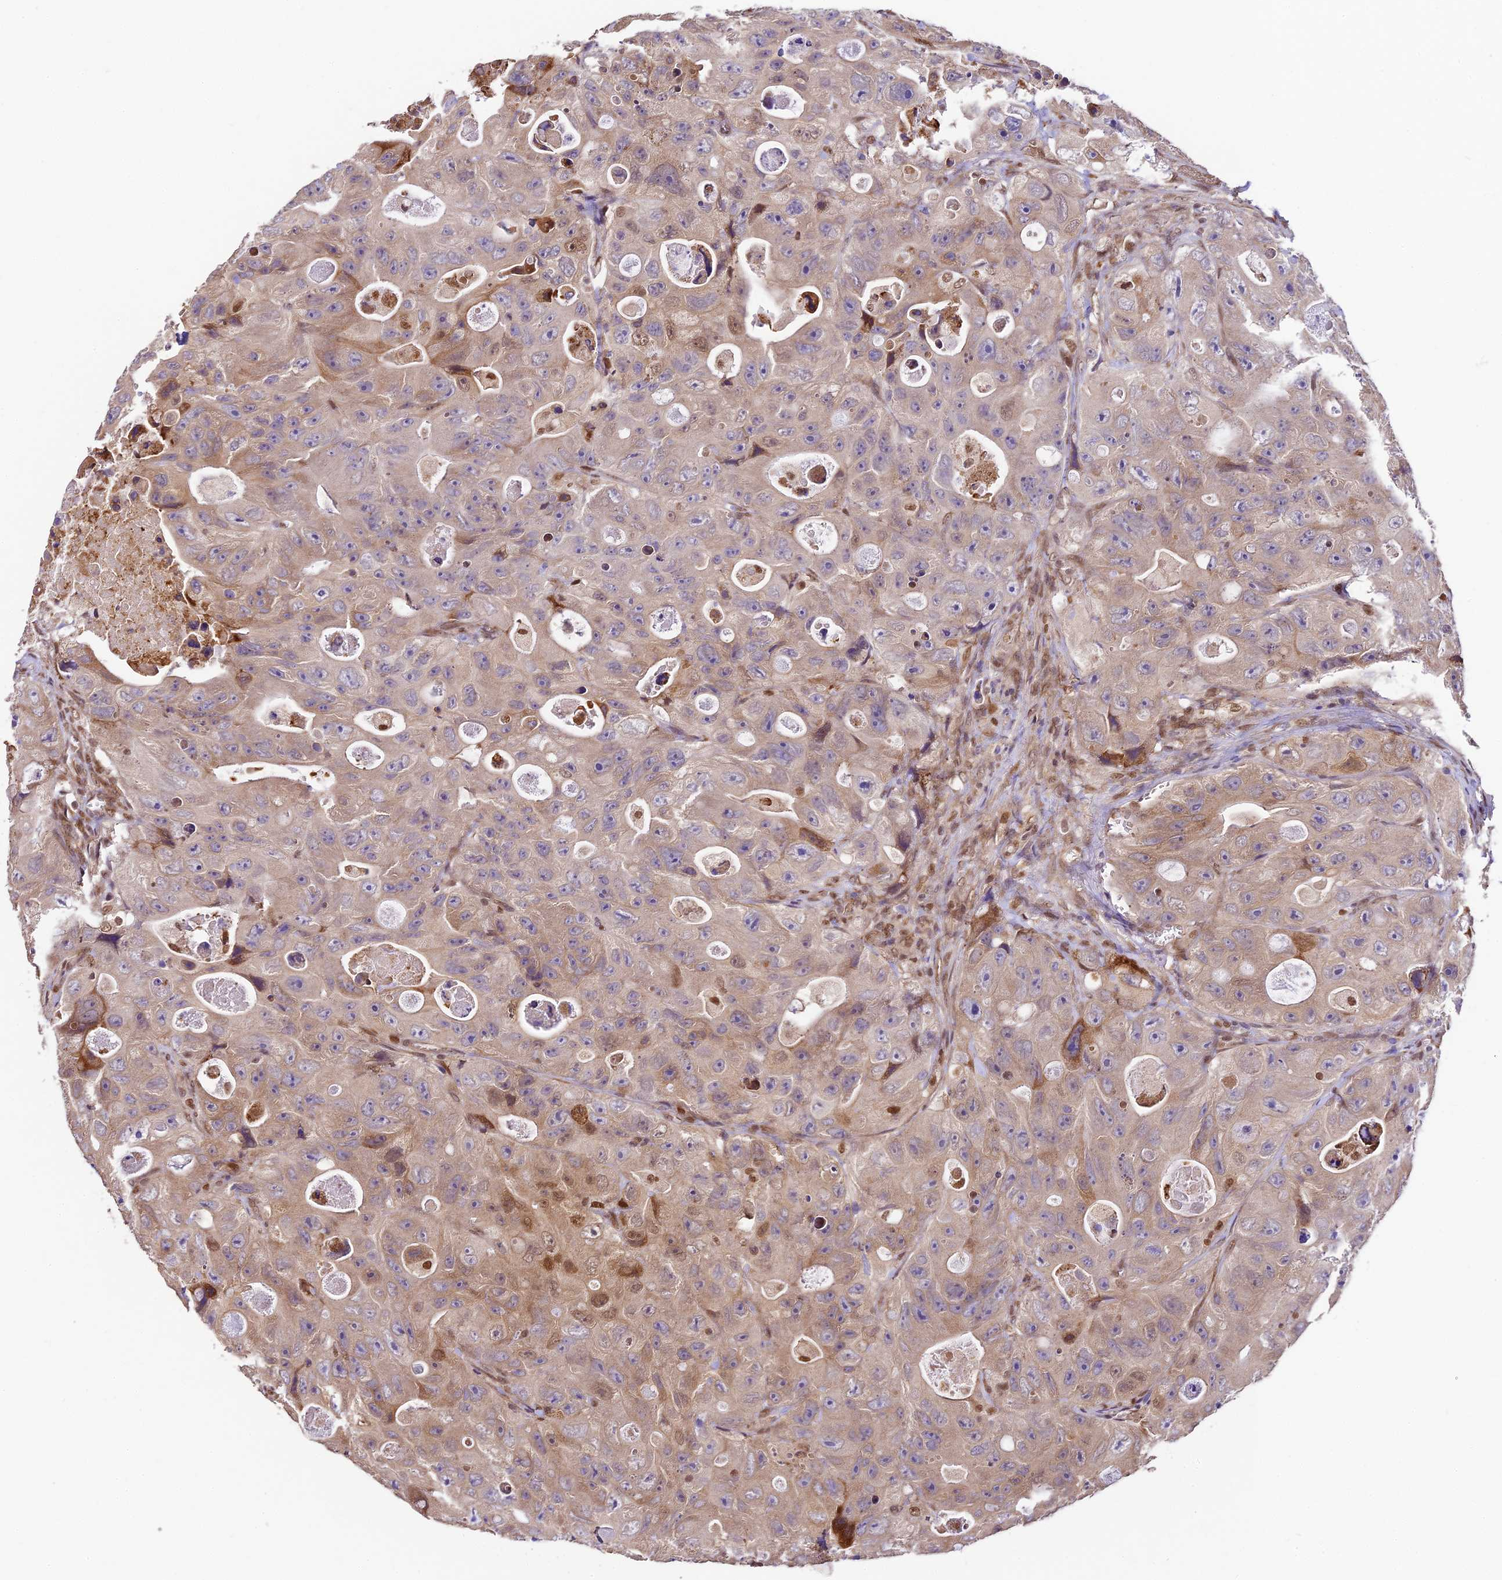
{"staining": {"intensity": "moderate", "quantity": "<25%", "location": "cytoplasmic/membranous"}, "tissue": "colorectal cancer", "cell_type": "Tumor cells", "image_type": "cancer", "snomed": [{"axis": "morphology", "description": "Adenocarcinoma, NOS"}, {"axis": "topography", "description": "Colon"}], "caption": "A brown stain highlights moderate cytoplasmic/membranous staining of a protein in colorectal cancer tumor cells.", "gene": "TRIM22", "patient": {"sex": "female", "age": 46}}